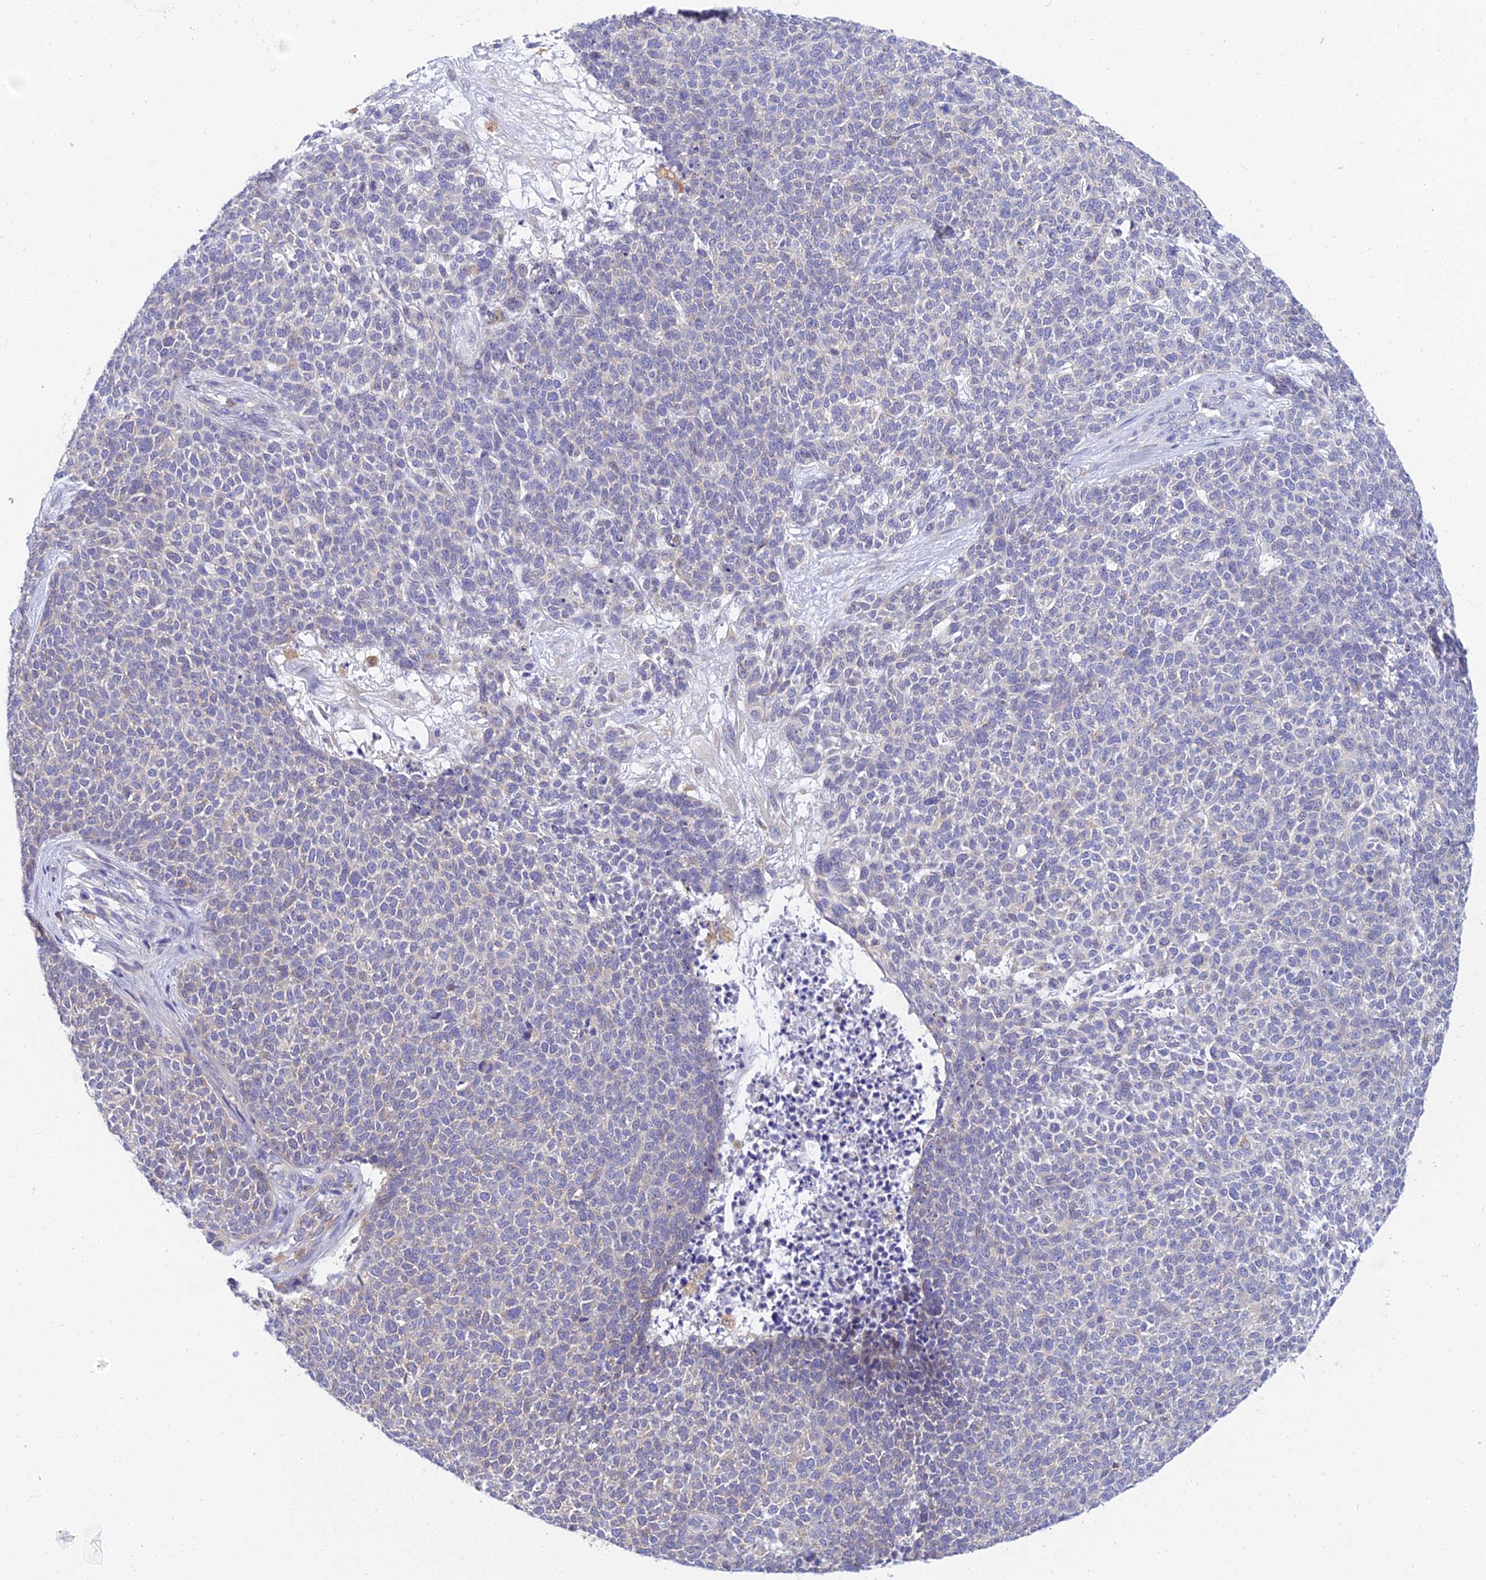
{"staining": {"intensity": "negative", "quantity": "none", "location": "none"}, "tissue": "skin cancer", "cell_type": "Tumor cells", "image_type": "cancer", "snomed": [{"axis": "morphology", "description": "Basal cell carcinoma"}, {"axis": "topography", "description": "Skin"}], "caption": "Skin basal cell carcinoma was stained to show a protein in brown. There is no significant expression in tumor cells. The staining is performed using DAB (3,3'-diaminobenzidine) brown chromogen with nuclei counter-stained in using hematoxylin.", "gene": "ARL8B", "patient": {"sex": "female", "age": 84}}